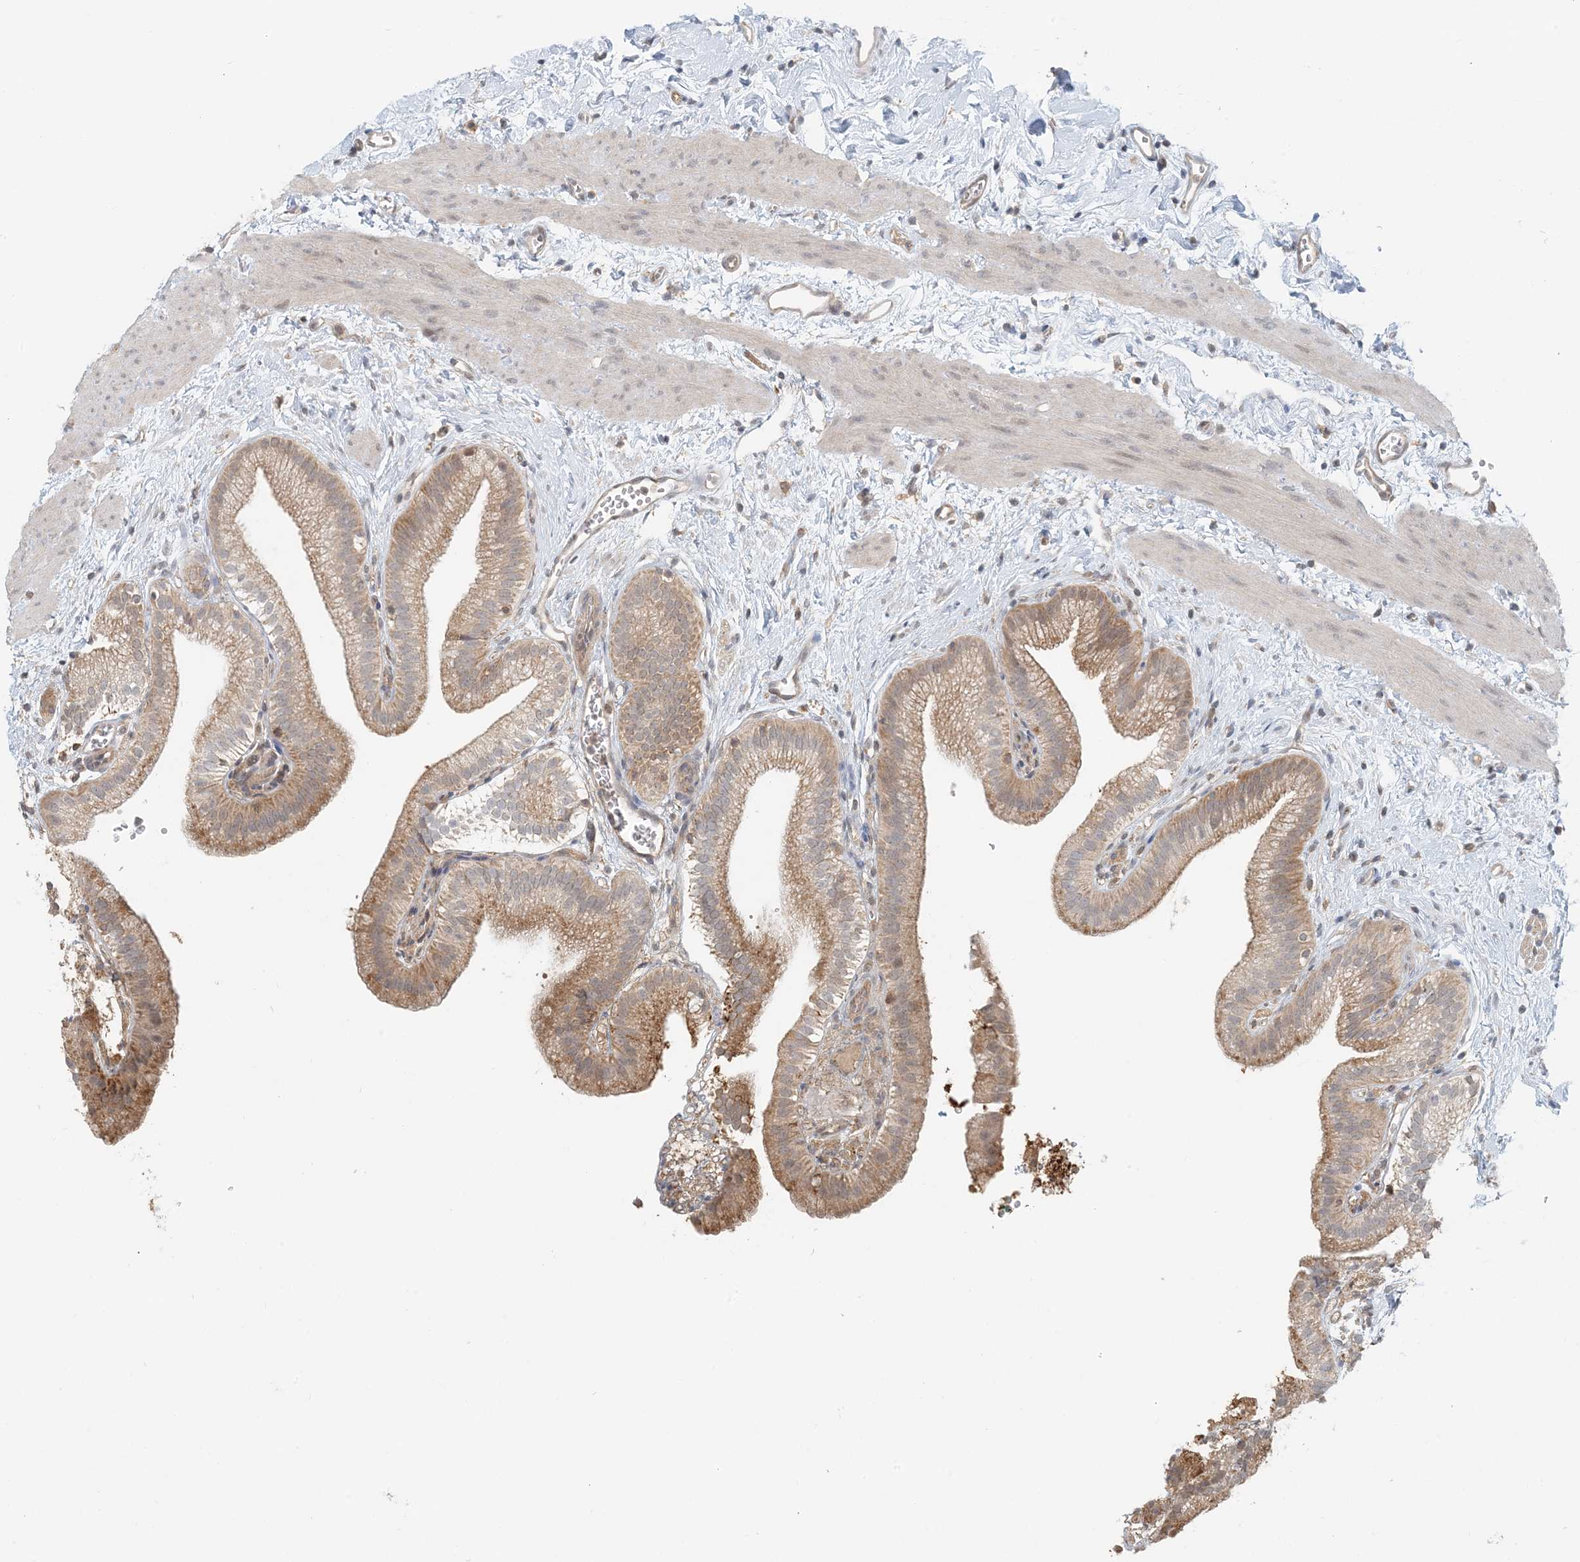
{"staining": {"intensity": "moderate", "quantity": ">75%", "location": "cytoplasmic/membranous"}, "tissue": "gallbladder", "cell_type": "Glandular cells", "image_type": "normal", "snomed": [{"axis": "morphology", "description": "Normal tissue, NOS"}, {"axis": "topography", "description": "Gallbladder"}], "caption": "Protein expression analysis of unremarkable human gallbladder reveals moderate cytoplasmic/membranous staining in approximately >75% of glandular cells. The staining was performed using DAB to visualize the protein expression in brown, while the nuclei were stained in blue with hematoxylin (Magnification: 20x).", "gene": "OBI1", "patient": {"sex": "male", "age": 55}}